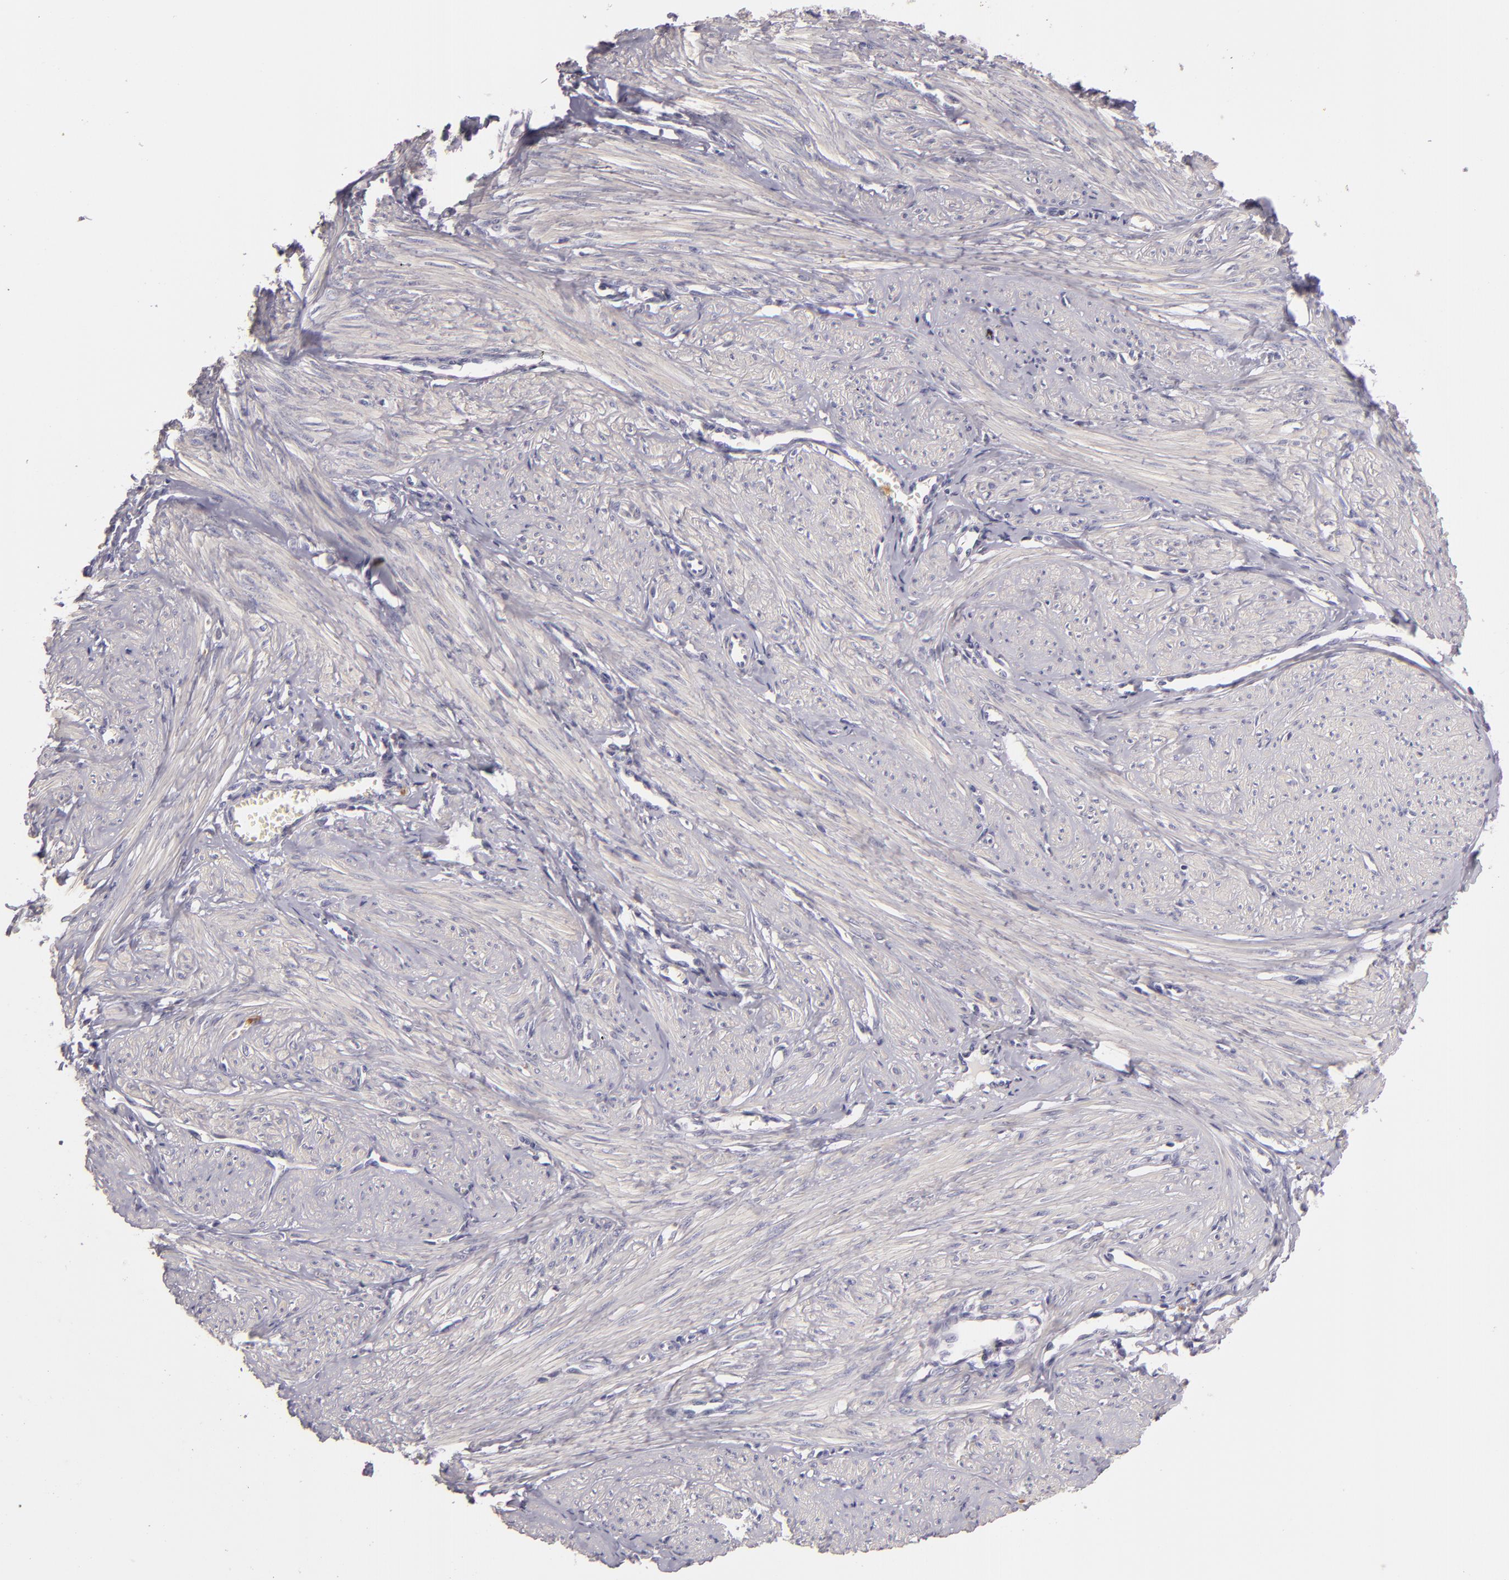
{"staining": {"intensity": "negative", "quantity": "none", "location": "none"}, "tissue": "smooth muscle", "cell_type": "Smooth muscle cells", "image_type": "normal", "snomed": [{"axis": "morphology", "description": "Normal tissue, NOS"}, {"axis": "topography", "description": "Uterus"}], "caption": "Immunohistochemistry image of normal smooth muscle: smooth muscle stained with DAB (3,3'-diaminobenzidine) displays no significant protein positivity in smooth muscle cells. Brightfield microscopy of IHC stained with DAB (brown) and hematoxylin (blue), captured at high magnification.", "gene": "TLR8", "patient": {"sex": "female", "age": 45}}